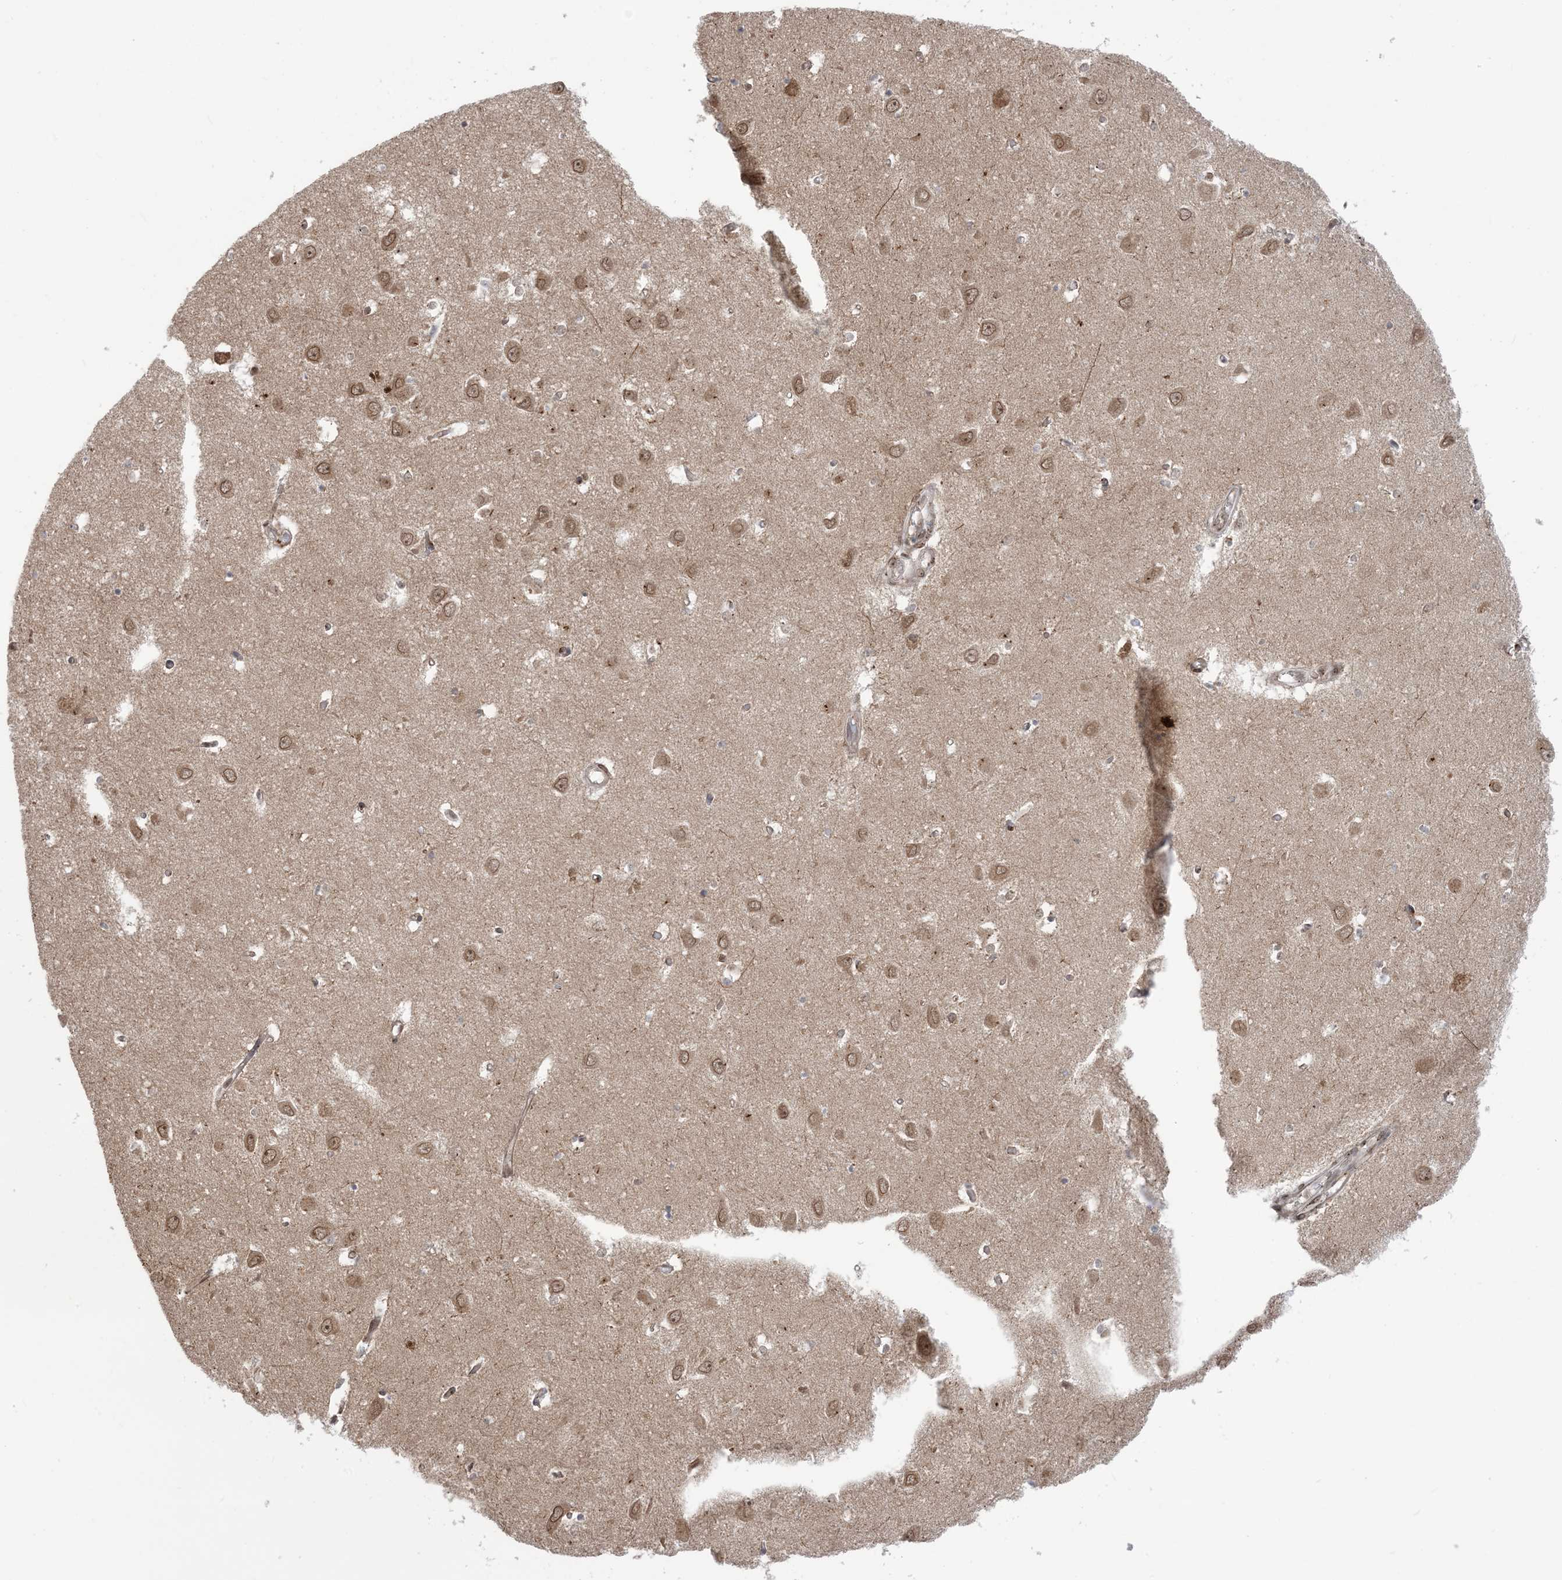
{"staining": {"intensity": "moderate", "quantity": "<25%", "location": "cytoplasmic/membranous"}, "tissue": "hippocampus", "cell_type": "Glial cells", "image_type": "normal", "snomed": [{"axis": "morphology", "description": "Normal tissue, NOS"}, {"axis": "topography", "description": "Hippocampus"}], "caption": "A high-resolution micrograph shows immunohistochemistry staining of normal hippocampus, which reveals moderate cytoplasmic/membranous staining in approximately <25% of glial cells.", "gene": "CASP4", "patient": {"sex": "male", "age": 70}}